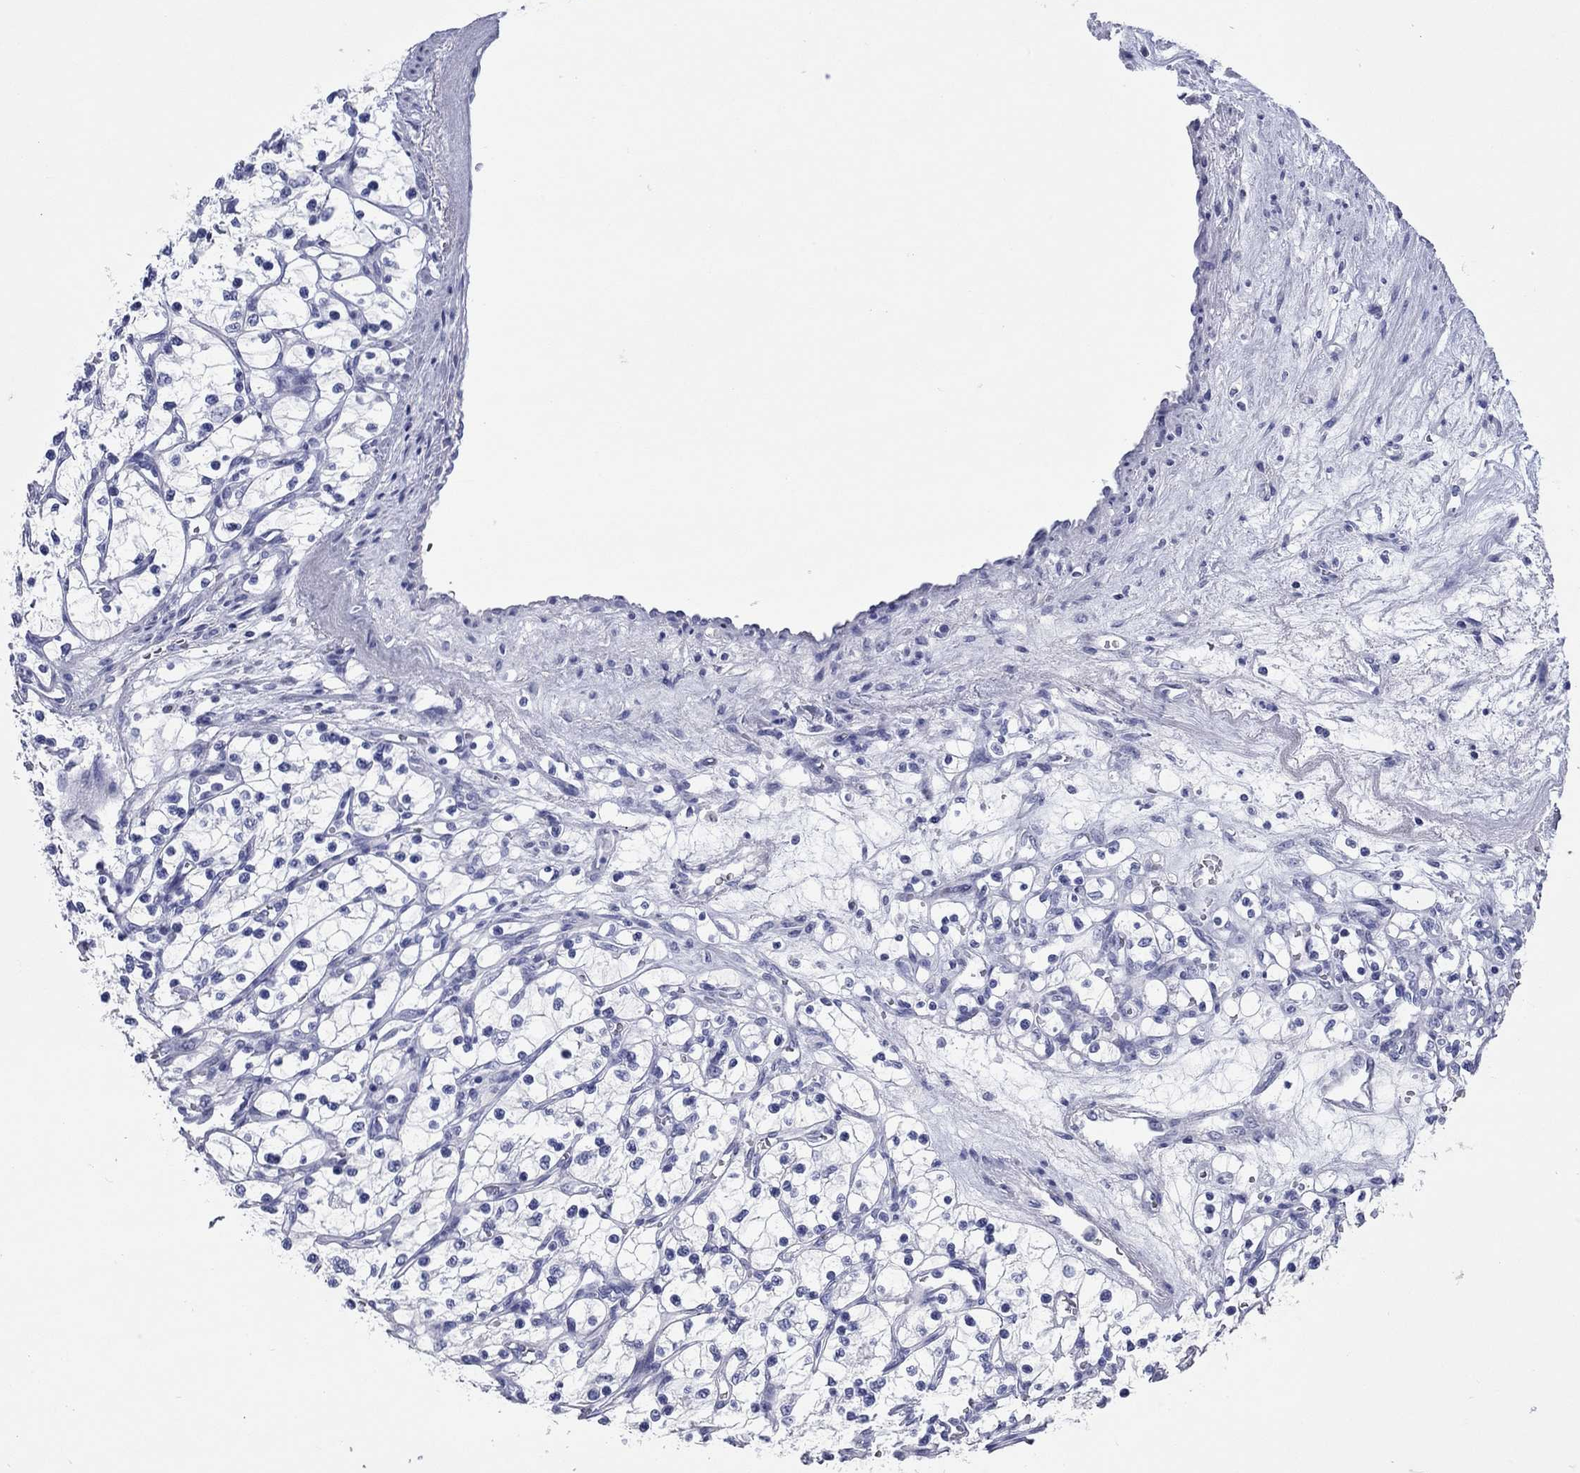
{"staining": {"intensity": "negative", "quantity": "none", "location": "none"}, "tissue": "renal cancer", "cell_type": "Tumor cells", "image_type": "cancer", "snomed": [{"axis": "morphology", "description": "Adenocarcinoma, NOS"}, {"axis": "topography", "description": "Kidney"}], "caption": "Immunohistochemical staining of human renal cancer displays no significant expression in tumor cells.", "gene": "CCNA1", "patient": {"sex": "female", "age": 69}}